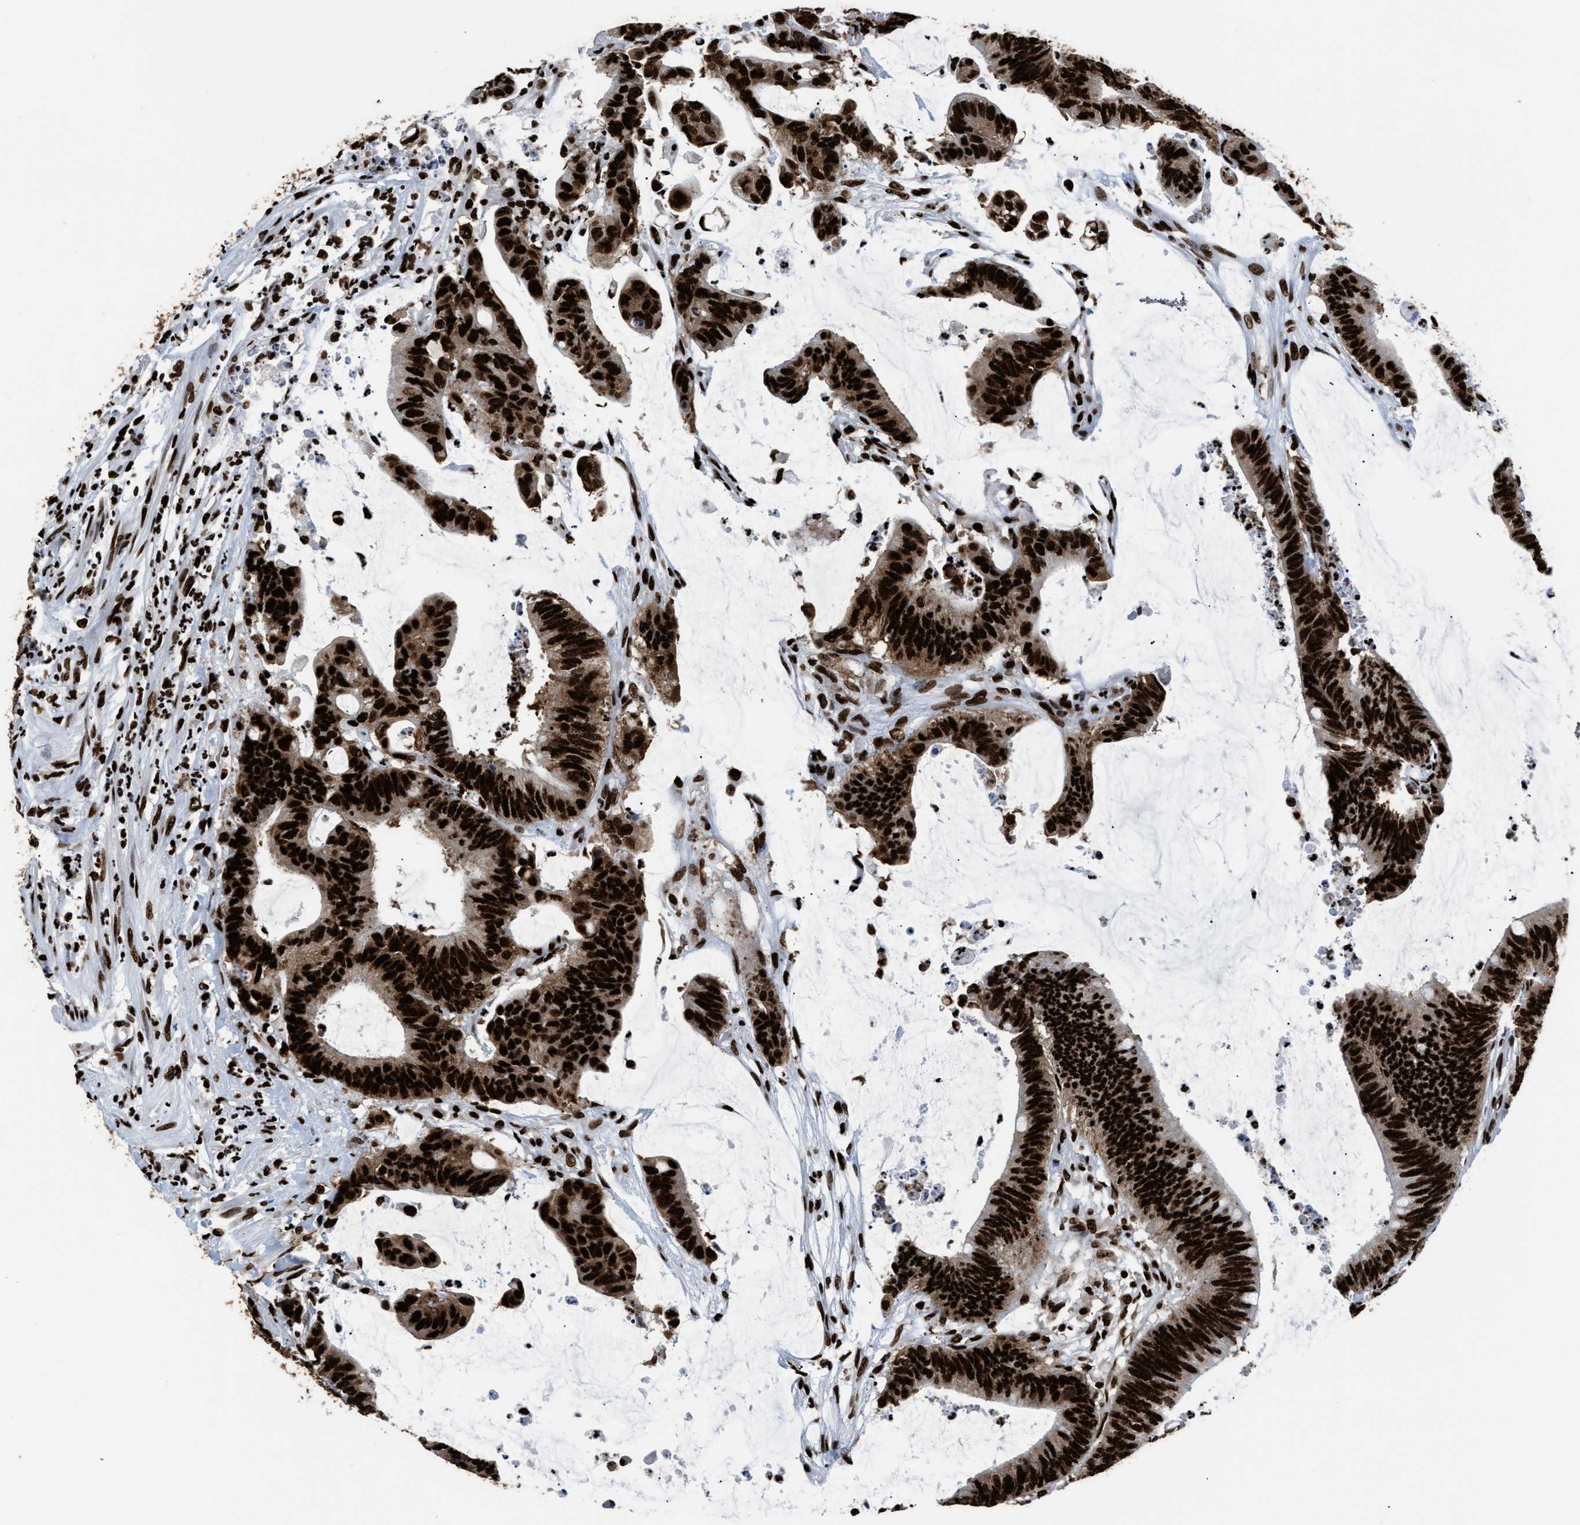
{"staining": {"intensity": "strong", "quantity": ">75%", "location": "nuclear"}, "tissue": "colorectal cancer", "cell_type": "Tumor cells", "image_type": "cancer", "snomed": [{"axis": "morphology", "description": "Adenocarcinoma, NOS"}, {"axis": "topography", "description": "Rectum"}], "caption": "Protein expression analysis of human colorectal cancer (adenocarcinoma) reveals strong nuclear staining in about >75% of tumor cells. (DAB (3,3'-diaminobenzidine) IHC, brown staining for protein, blue staining for nuclei).", "gene": "HNRNPM", "patient": {"sex": "female", "age": 66}}